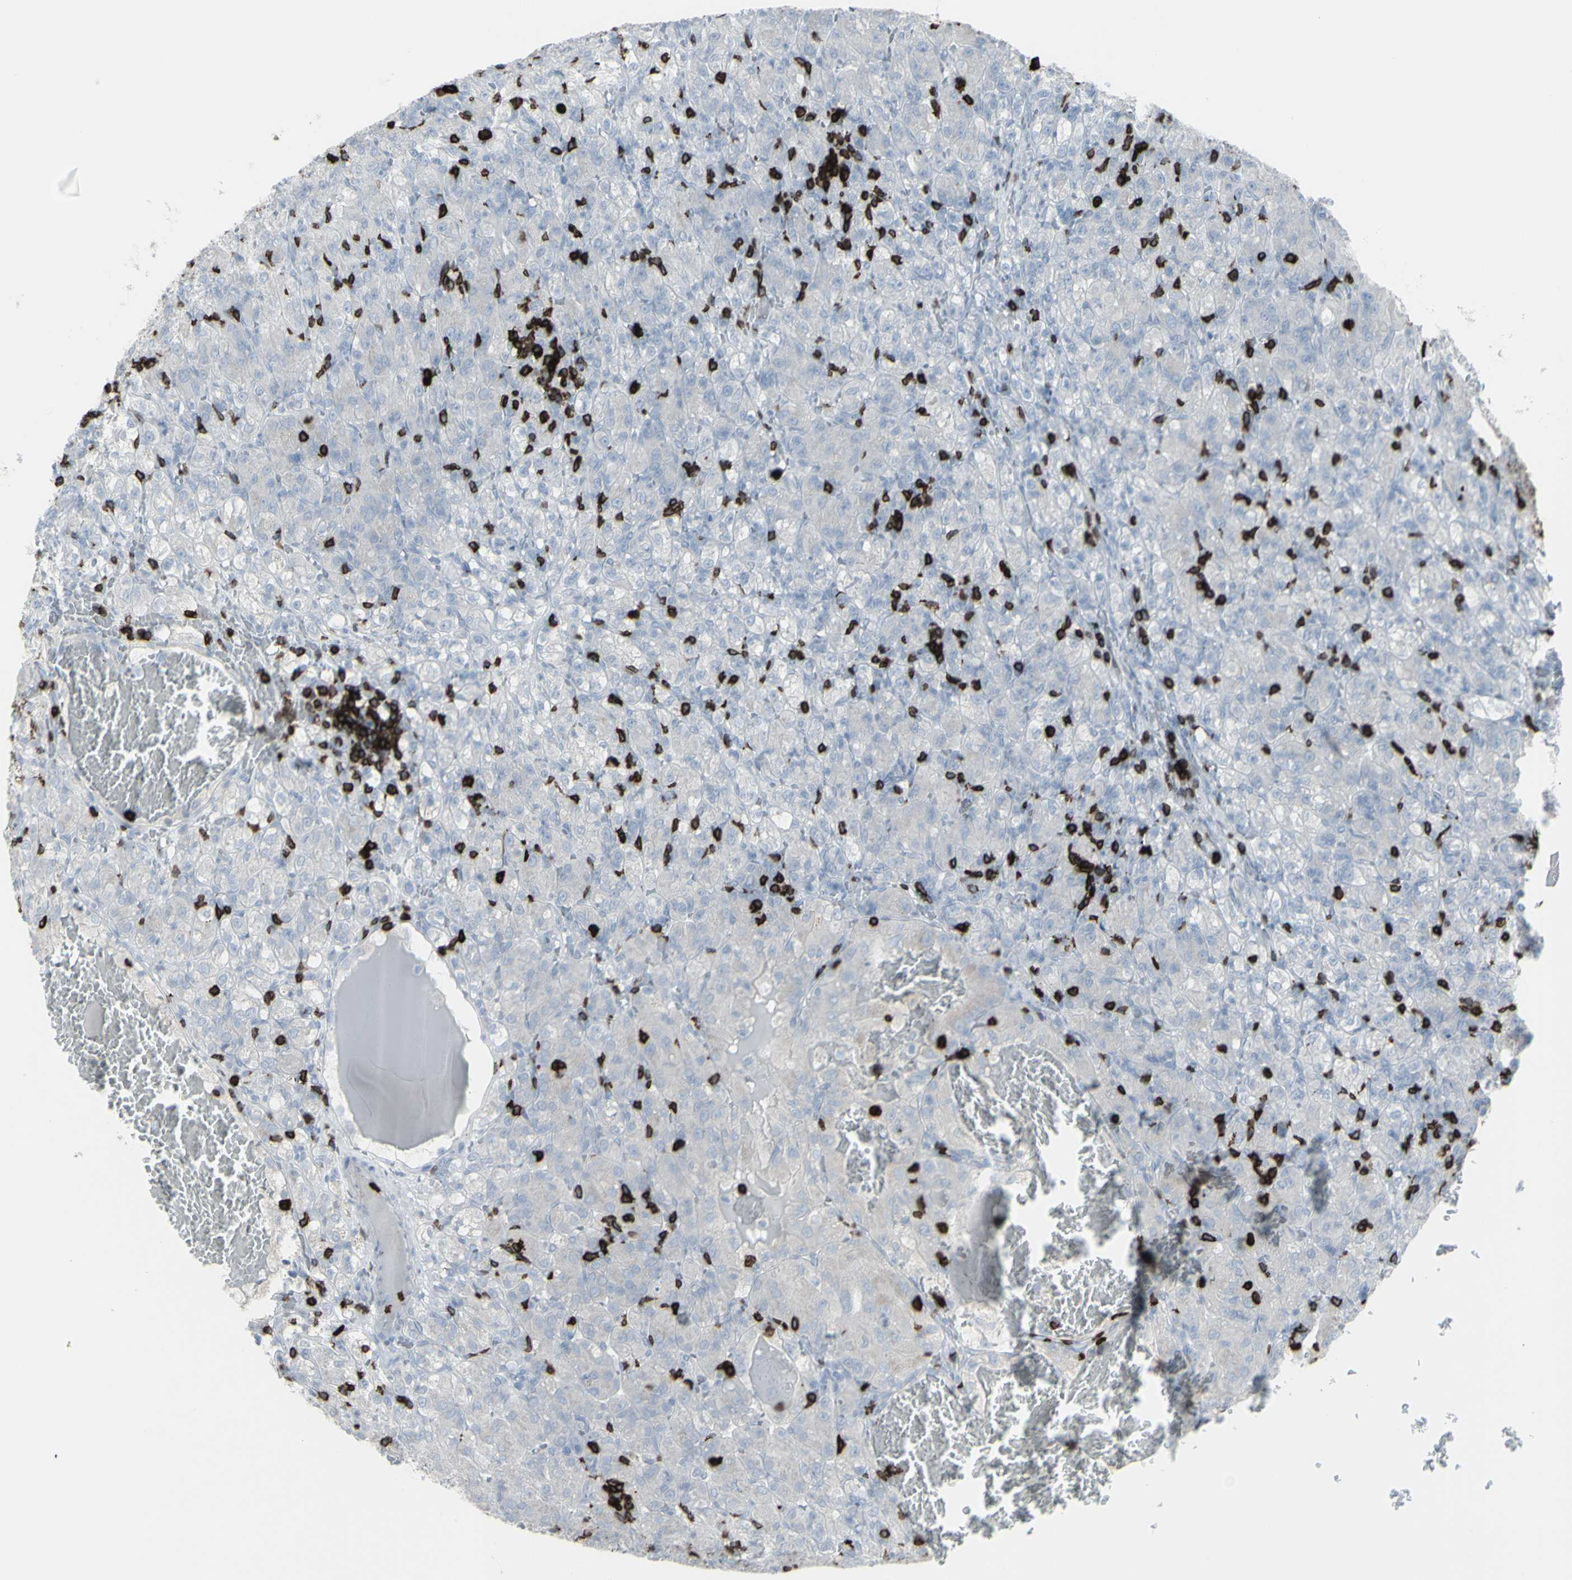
{"staining": {"intensity": "negative", "quantity": "none", "location": "none"}, "tissue": "renal cancer", "cell_type": "Tumor cells", "image_type": "cancer", "snomed": [{"axis": "morphology", "description": "Adenocarcinoma, NOS"}, {"axis": "topography", "description": "Kidney"}], "caption": "Human adenocarcinoma (renal) stained for a protein using immunohistochemistry (IHC) shows no staining in tumor cells.", "gene": "CD247", "patient": {"sex": "male", "age": 61}}